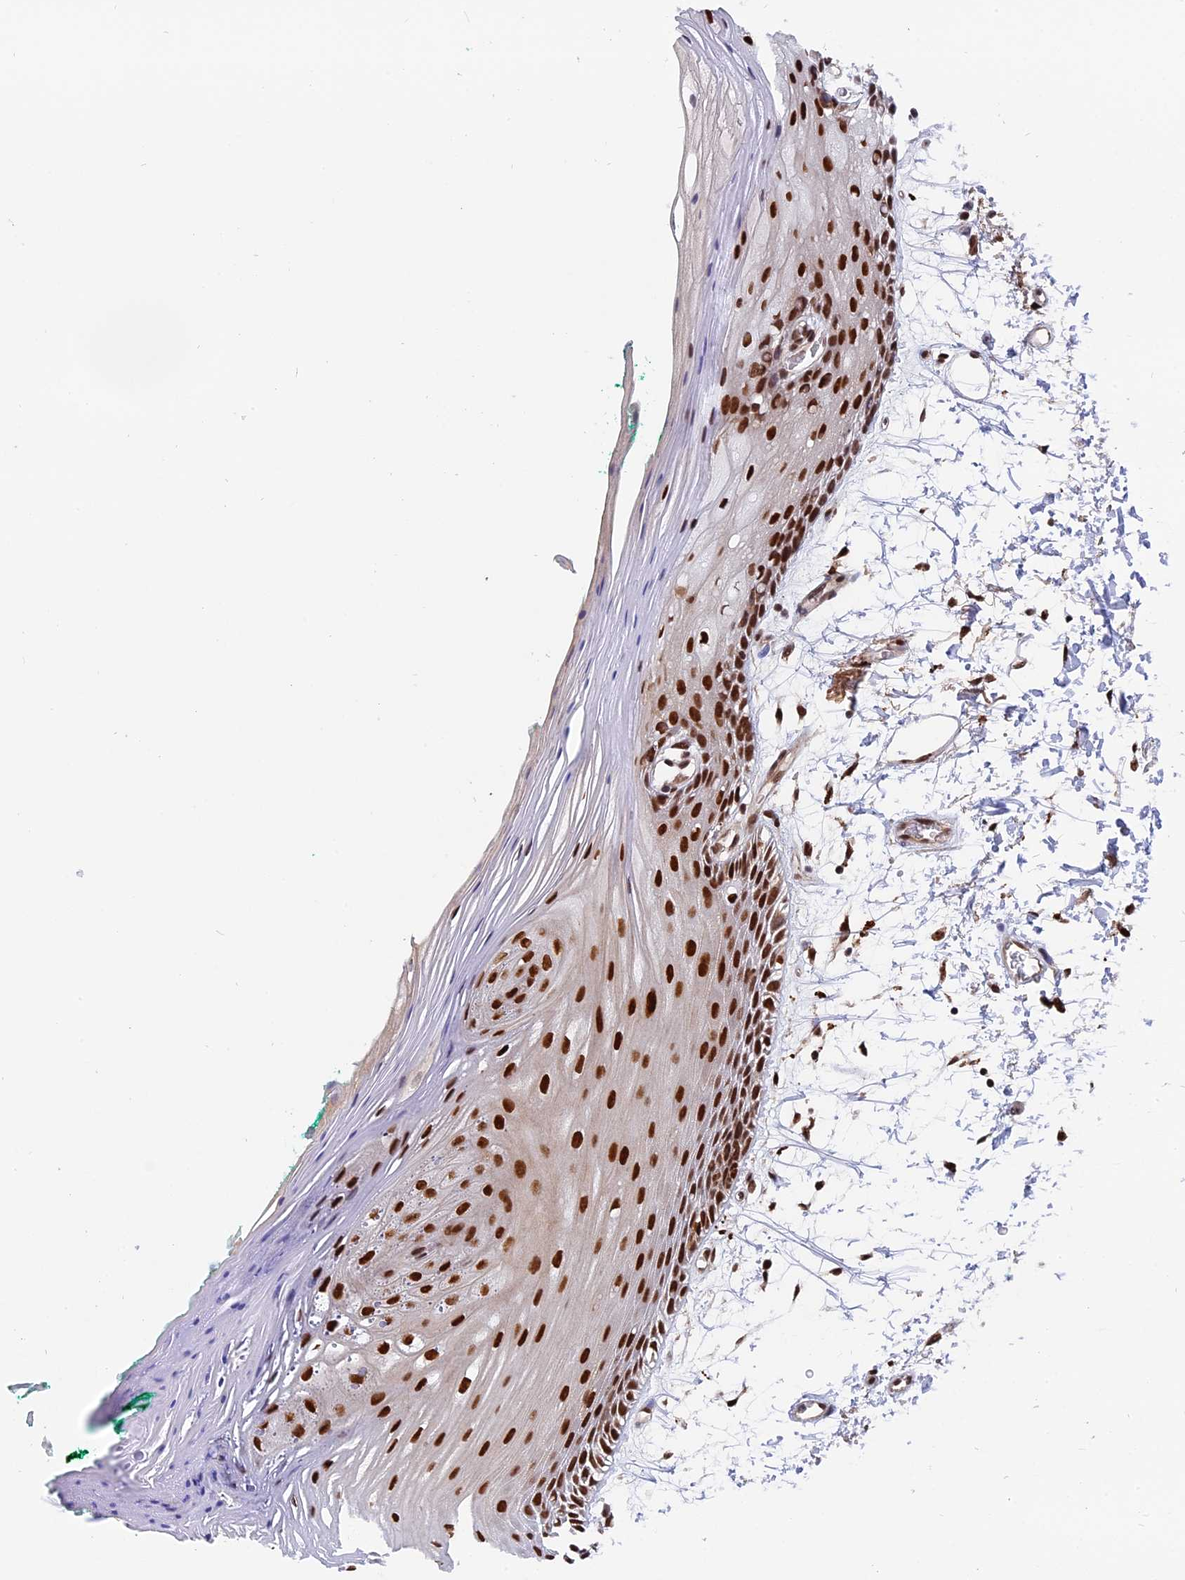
{"staining": {"intensity": "strong", "quantity": ">75%", "location": "nuclear"}, "tissue": "oral mucosa", "cell_type": "Squamous epithelial cells", "image_type": "normal", "snomed": [{"axis": "morphology", "description": "Normal tissue, NOS"}, {"axis": "topography", "description": "Skeletal muscle"}, {"axis": "topography", "description": "Oral tissue"}, {"axis": "topography", "description": "Peripheral nerve tissue"}], "caption": "Immunohistochemistry (IHC) image of normal oral mucosa: human oral mucosa stained using IHC demonstrates high levels of strong protein expression localized specifically in the nuclear of squamous epithelial cells, appearing as a nuclear brown color.", "gene": "RAMACL", "patient": {"sex": "female", "age": 84}}